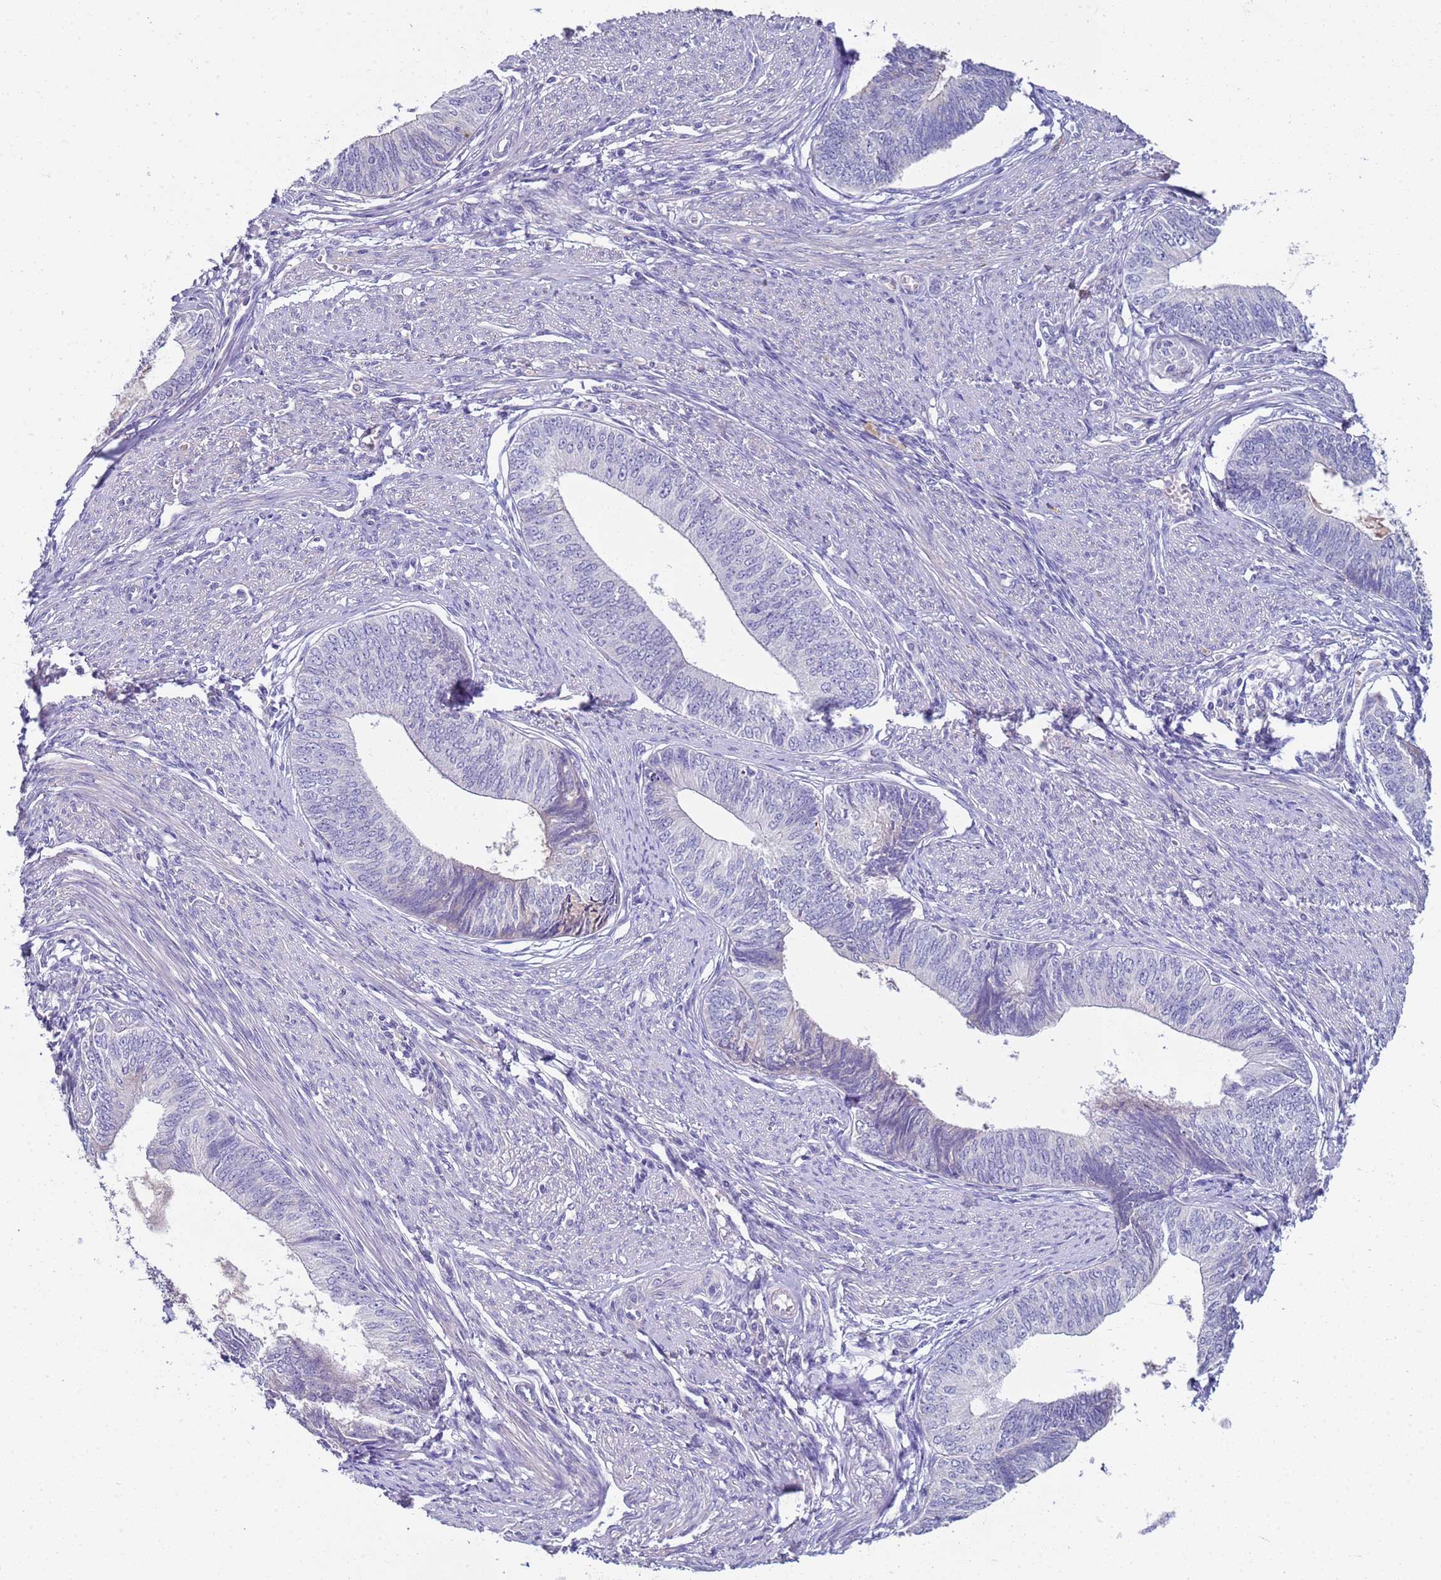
{"staining": {"intensity": "negative", "quantity": "none", "location": "none"}, "tissue": "endometrial cancer", "cell_type": "Tumor cells", "image_type": "cancer", "snomed": [{"axis": "morphology", "description": "Adenocarcinoma, NOS"}, {"axis": "topography", "description": "Endometrium"}], "caption": "There is no significant staining in tumor cells of endometrial adenocarcinoma.", "gene": "TRIM51", "patient": {"sex": "female", "age": 68}}